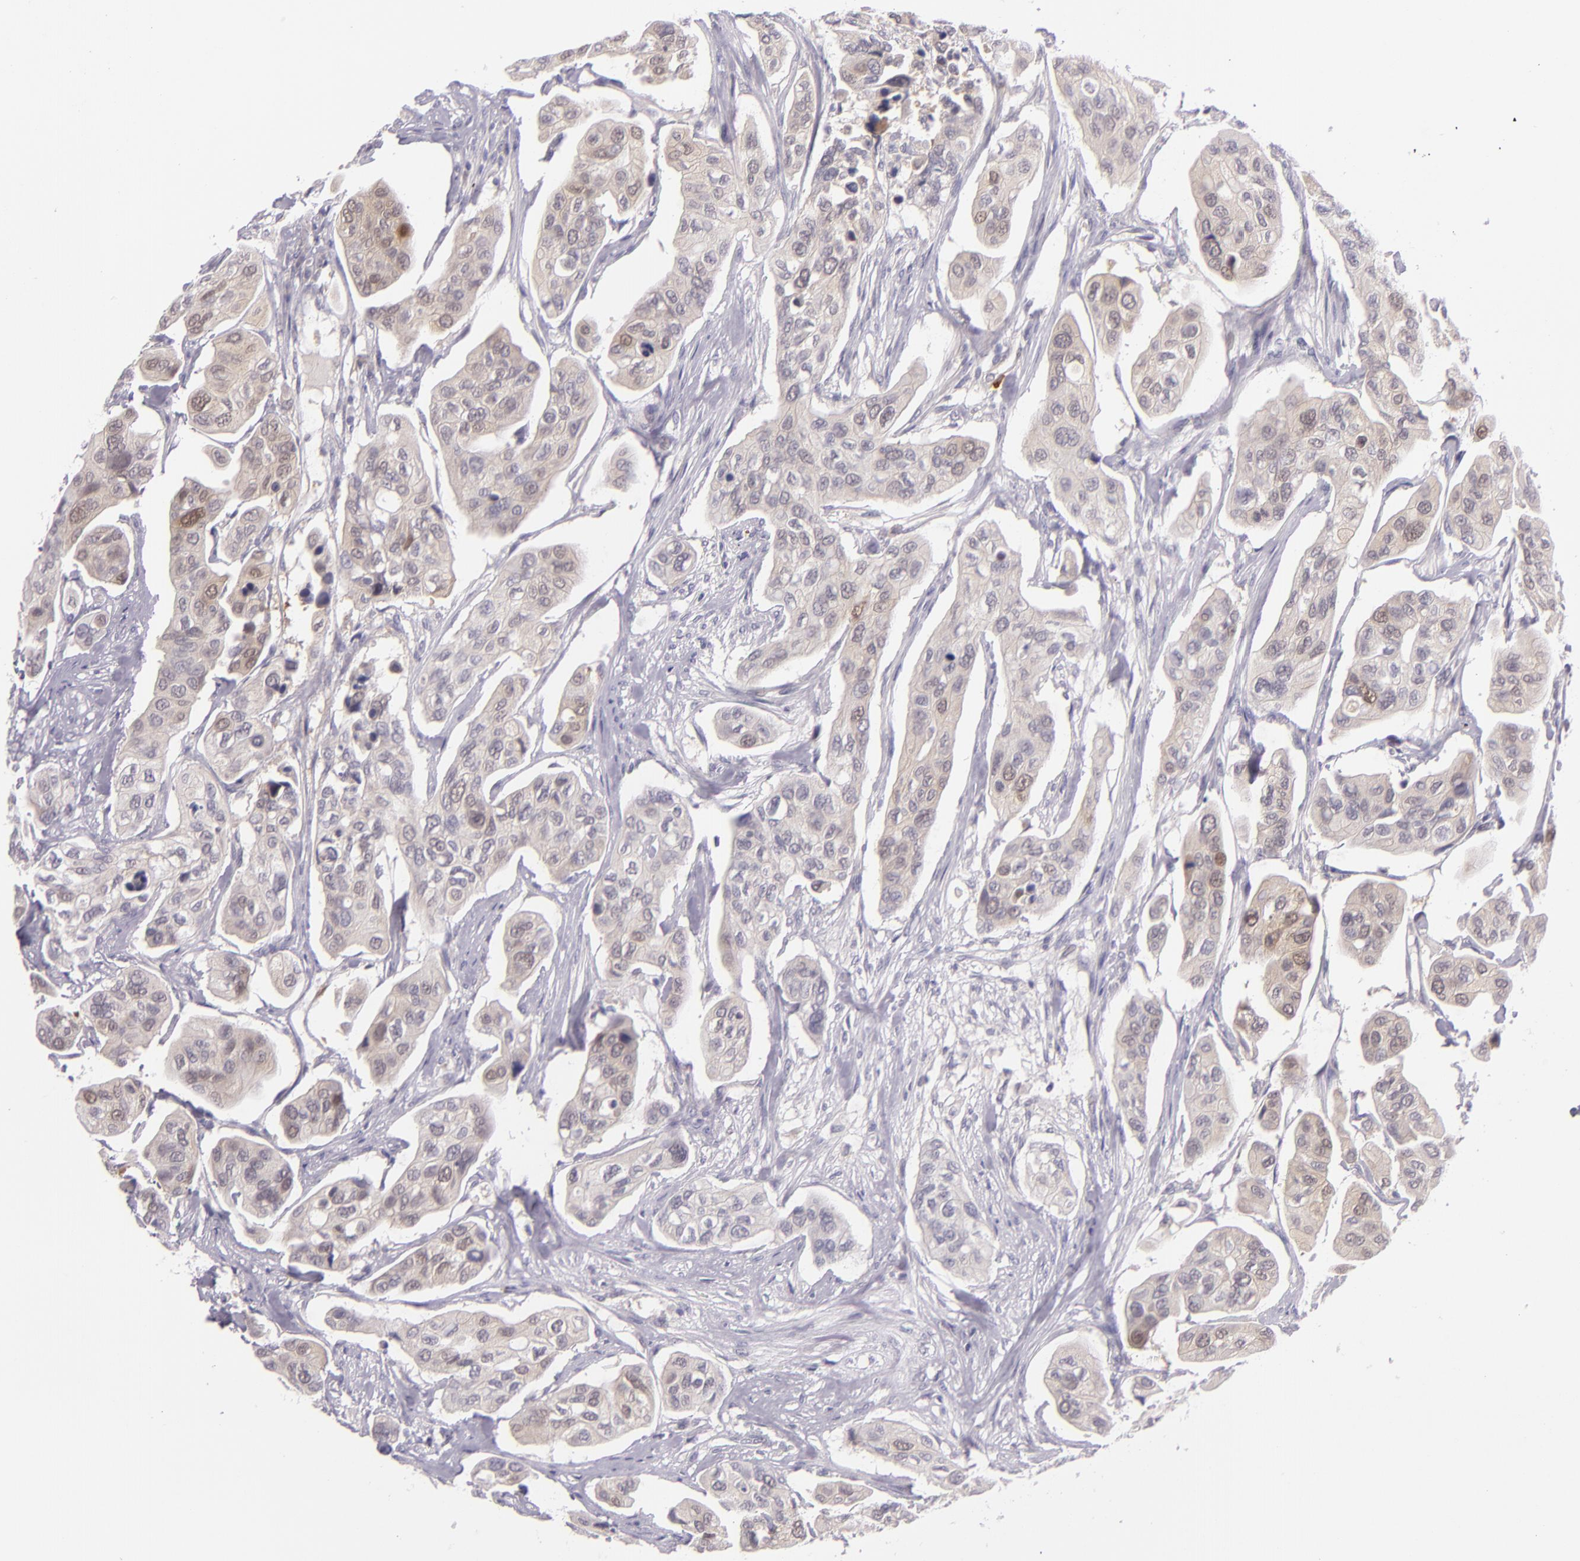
{"staining": {"intensity": "negative", "quantity": "none", "location": "none"}, "tissue": "urothelial cancer", "cell_type": "Tumor cells", "image_type": "cancer", "snomed": [{"axis": "morphology", "description": "Adenocarcinoma, NOS"}, {"axis": "topography", "description": "Urinary bladder"}], "caption": "Tumor cells show no significant protein positivity in adenocarcinoma.", "gene": "CSE1L", "patient": {"sex": "male", "age": 61}}